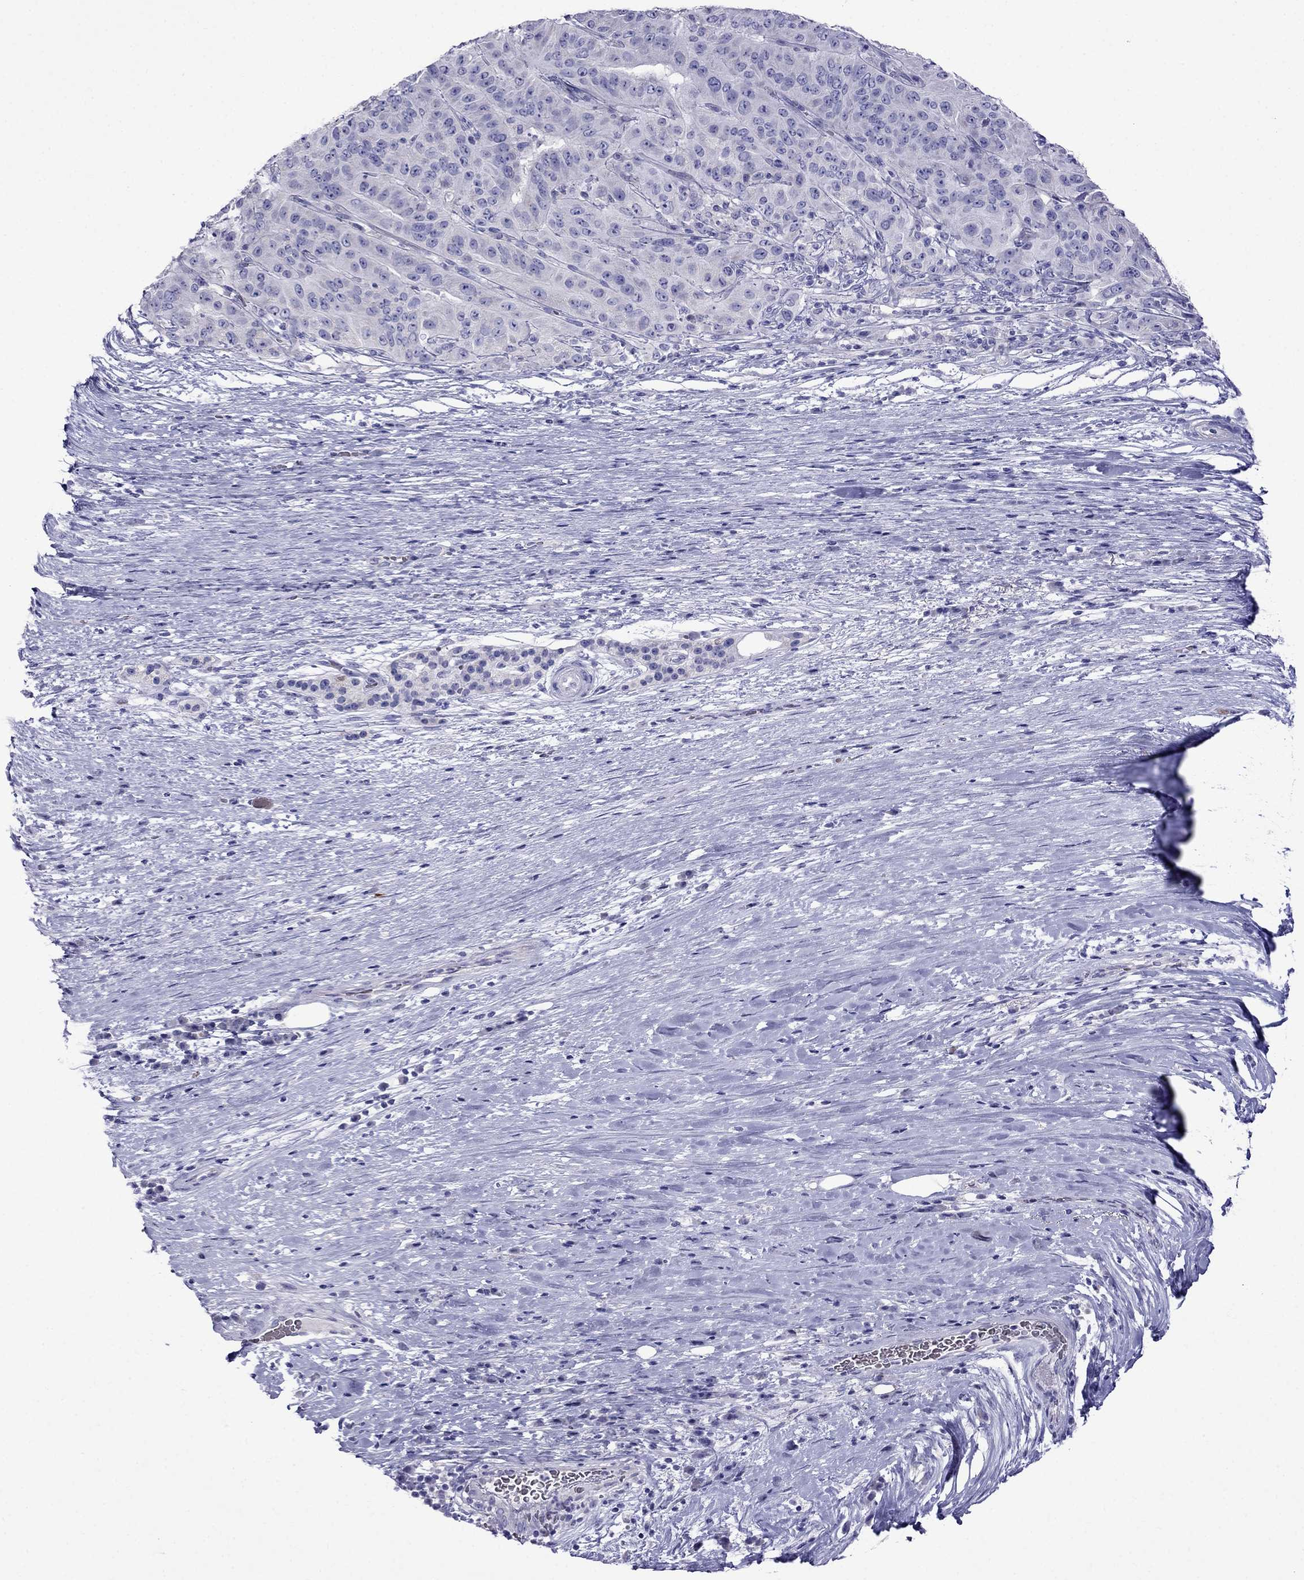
{"staining": {"intensity": "negative", "quantity": "none", "location": "none"}, "tissue": "pancreatic cancer", "cell_type": "Tumor cells", "image_type": "cancer", "snomed": [{"axis": "morphology", "description": "Adenocarcinoma, NOS"}, {"axis": "topography", "description": "Pancreas"}], "caption": "IHC histopathology image of human pancreatic adenocarcinoma stained for a protein (brown), which reveals no positivity in tumor cells.", "gene": "TDRD1", "patient": {"sex": "male", "age": 63}}